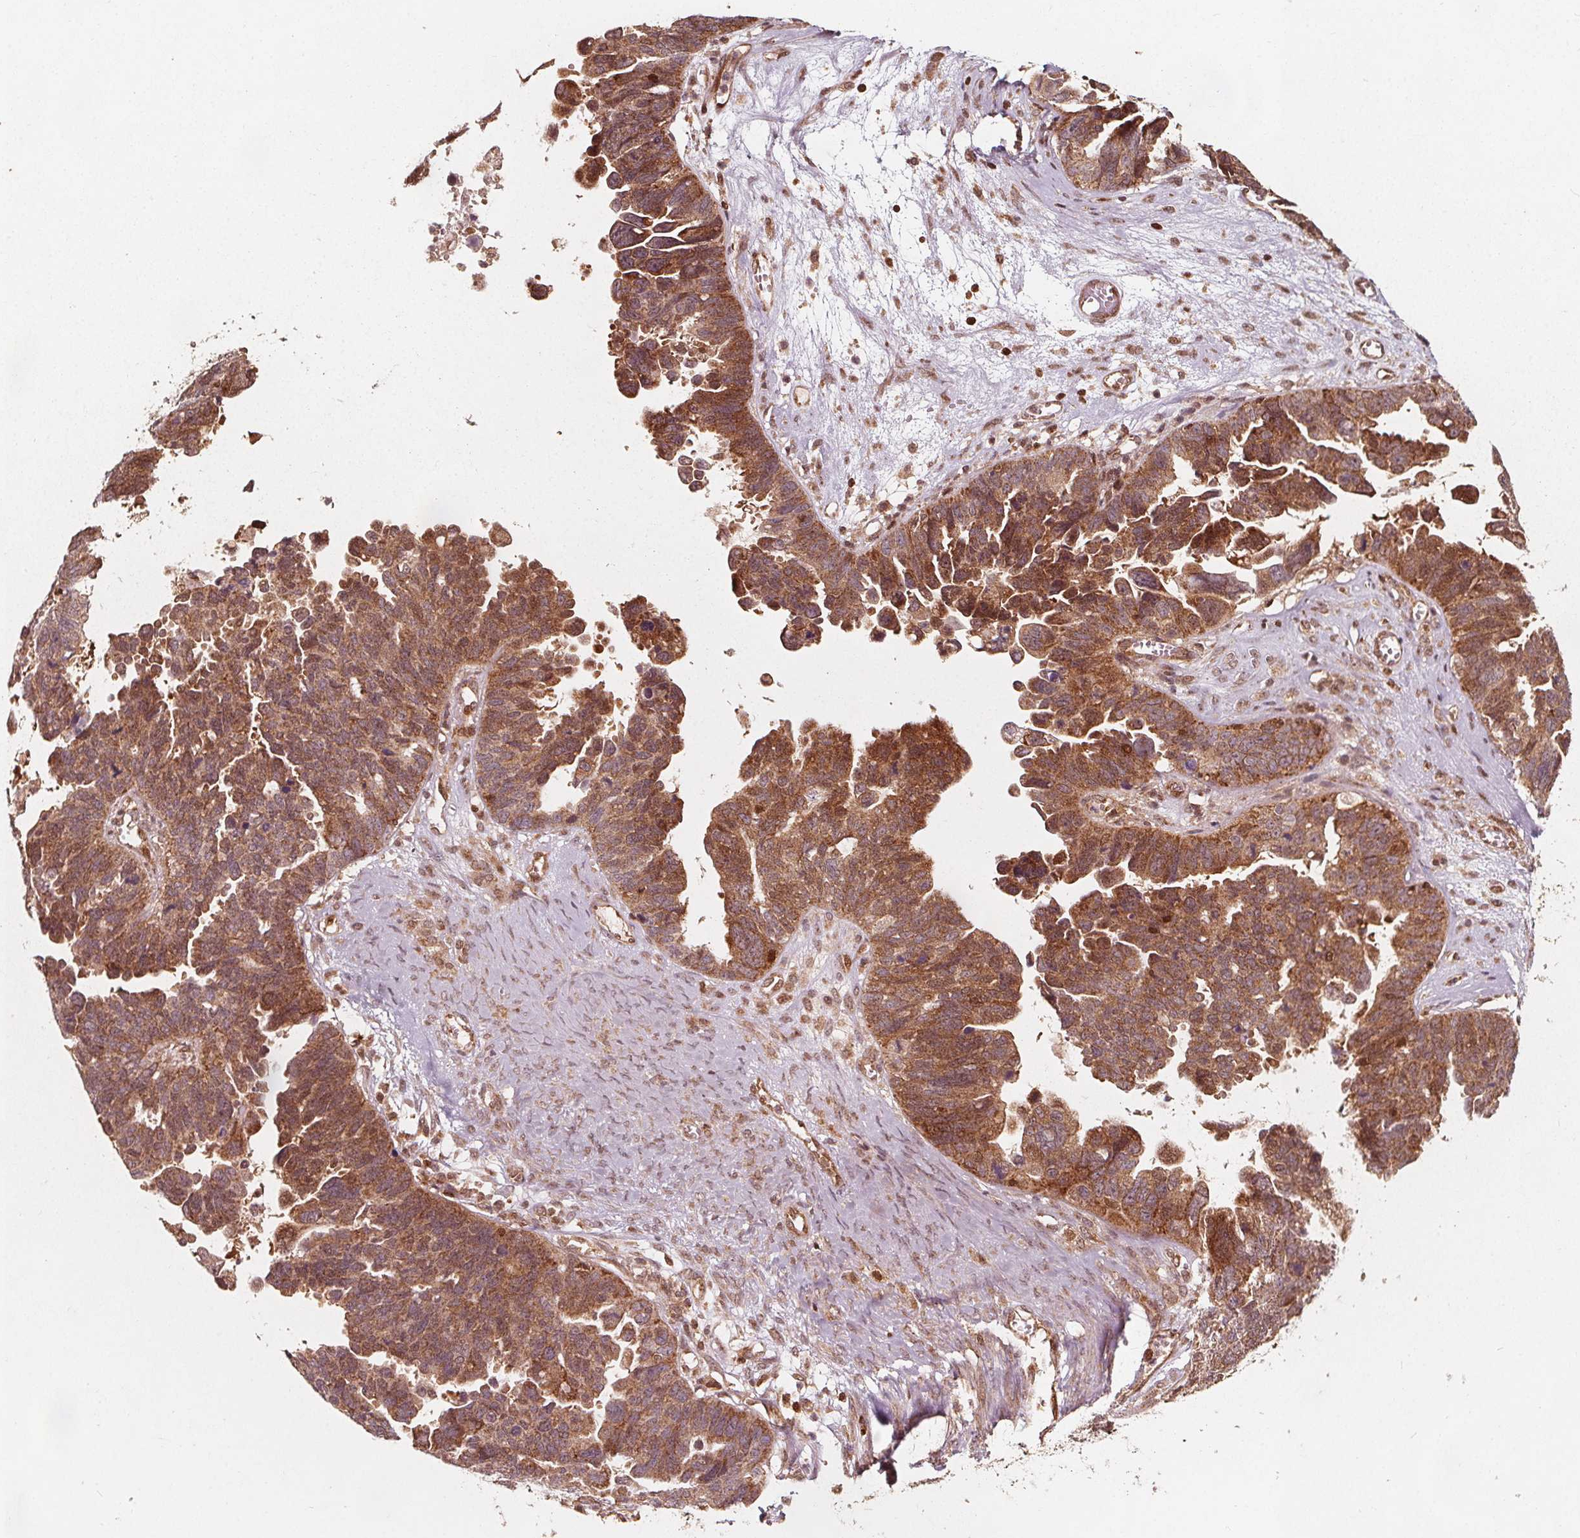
{"staining": {"intensity": "moderate", "quantity": ">75%", "location": "cytoplasmic/membranous"}, "tissue": "ovarian cancer", "cell_type": "Tumor cells", "image_type": "cancer", "snomed": [{"axis": "morphology", "description": "Cystadenocarcinoma, serous, NOS"}, {"axis": "topography", "description": "Ovary"}], "caption": "Human ovarian cancer (serous cystadenocarcinoma) stained with a protein marker reveals moderate staining in tumor cells.", "gene": "AIP", "patient": {"sex": "female", "age": 60}}